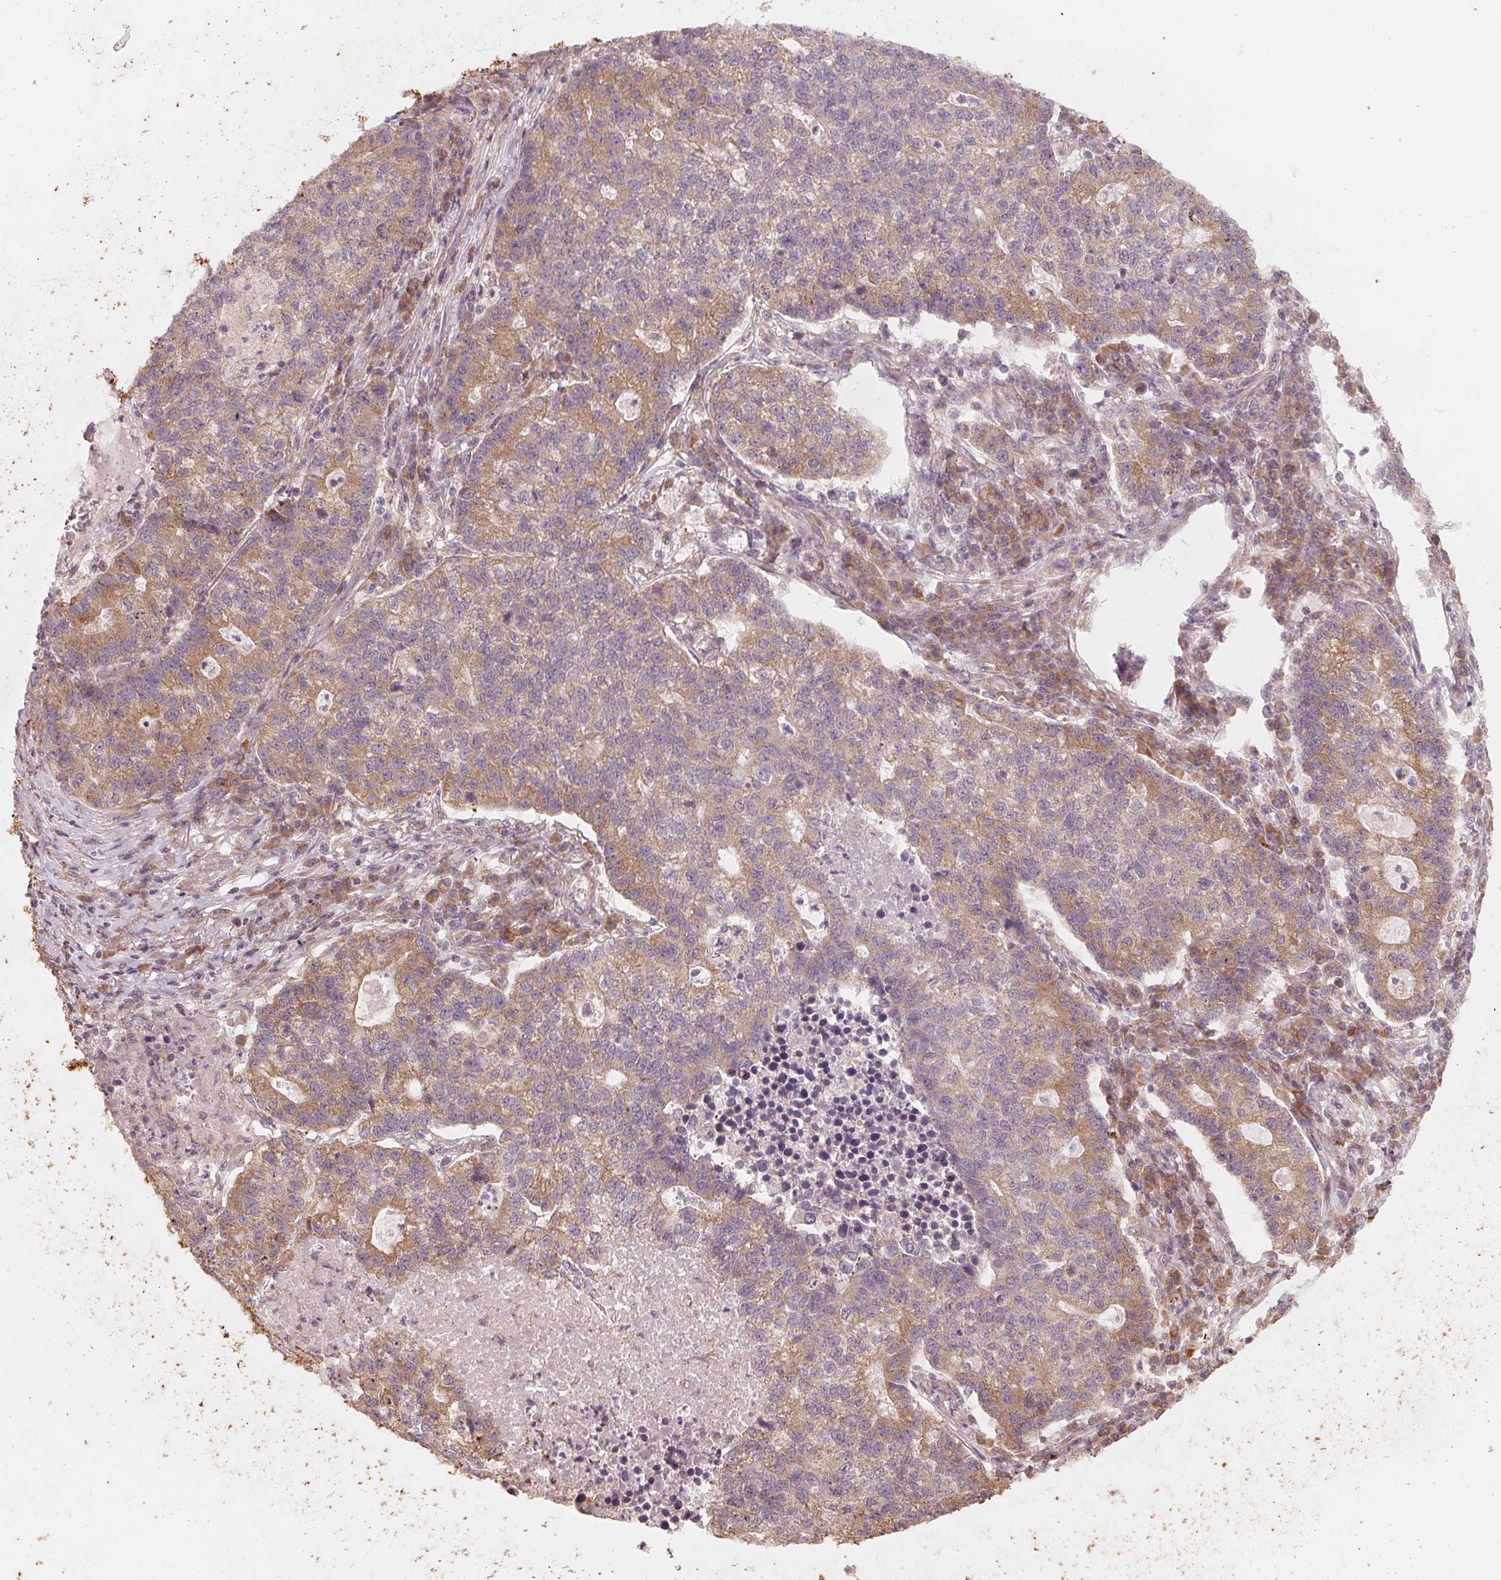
{"staining": {"intensity": "weak", "quantity": "25%-75%", "location": "cytoplasmic/membranous"}, "tissue": "lung cancer", "cell_type": "Tumor cells", "image_type": "cancer", "snomed": [{"axis": "morphology", "description": "Adenocarcinoma, NOS"}, {"axis": "topography", "description": "Lung"}], "caption": "Lung adenocarcinoma was stained to show a protein in brown. There is low levels of weak cytoplasmic/membranous staining in approximately 25%-75% of tumor cells. The staining is performed using DAB (3,3'-diaminobenzidine) brown chromogen to label protein expression. The nuclei are counter-stained blue using hematoxylin.", "gene": "GIGYF2", "patient": {"sex": "male", "age": 57}}